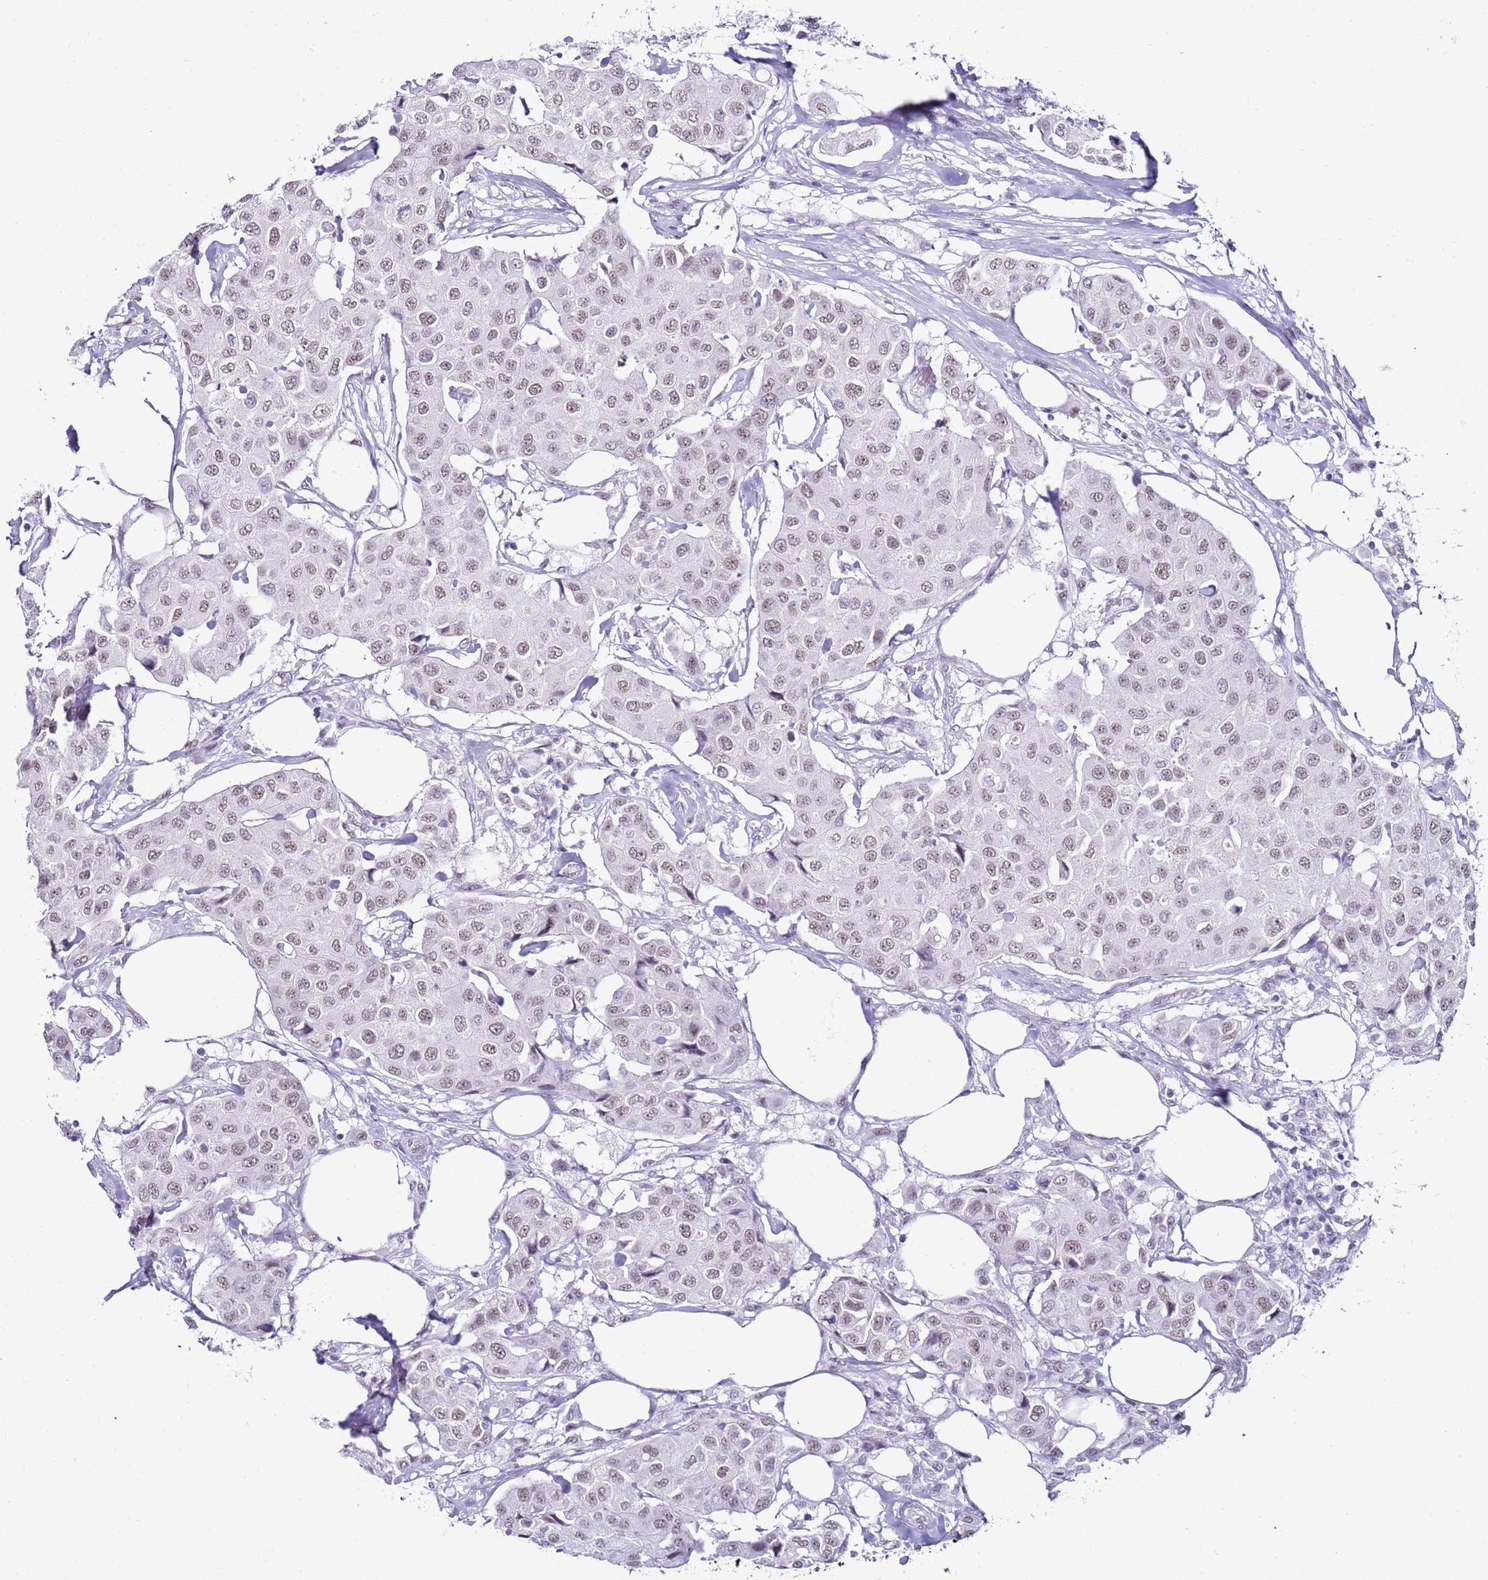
{"staining": {"intensity": "weak", "quantity": ">75%", "location": "nuclear"}, "tissue": "breast cancer", "cell_type": "Tumor cells", "image_type": "cancer", "snomed": [{"axis": "morphology", "description": "Duct carcinoma"}, {"axis": "topography", "description": "Breast"}], "caption": "Immunohistochemical staining of breast cancer (invasive ductal carcinoma) reveals low levels of weak nuclear expression in approximately >75% of tumor cells.", "gene": "DHX15", "patient": {"sex": "female", "age": 80}}